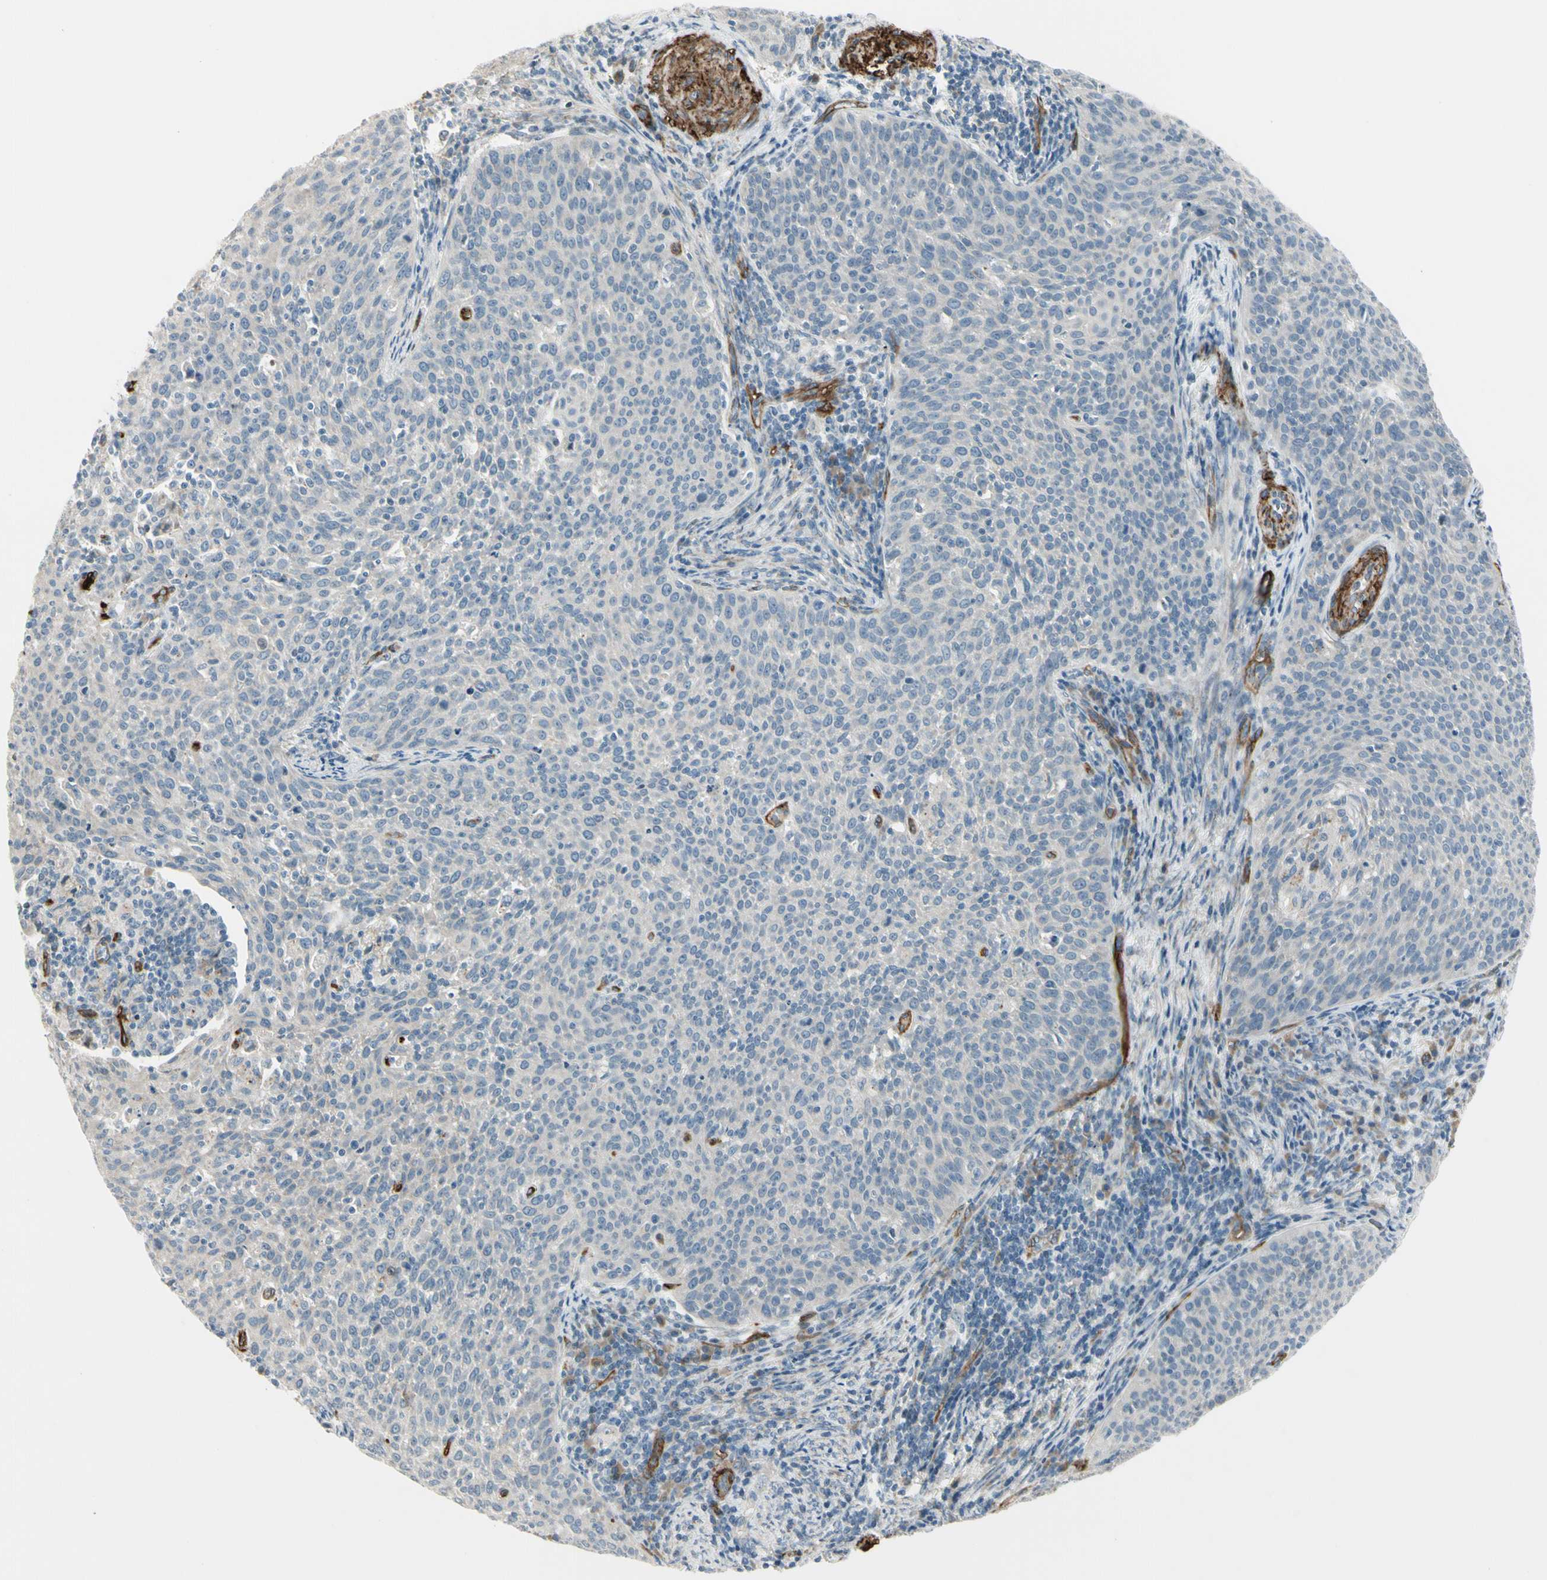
{"staining": {"intensity": "negative", "quantity": "none", "location": "none"}, "tissue": "cervical cancer", "cell_type": "Tumor cells", "image_type": "cancer", "snomed": [{"axis": "morphology", "description": "Squamous cell carcinoma, NOS"}, {"axis": "topography", "description": "Cervix"}], "caption": "DAB immunohistochemical staining of human cervical squamous cell carcinoma exhibits no significant expression in tumor cells.", "gene": "MCAM", "patient": {"sex": "female", "age": 38}}